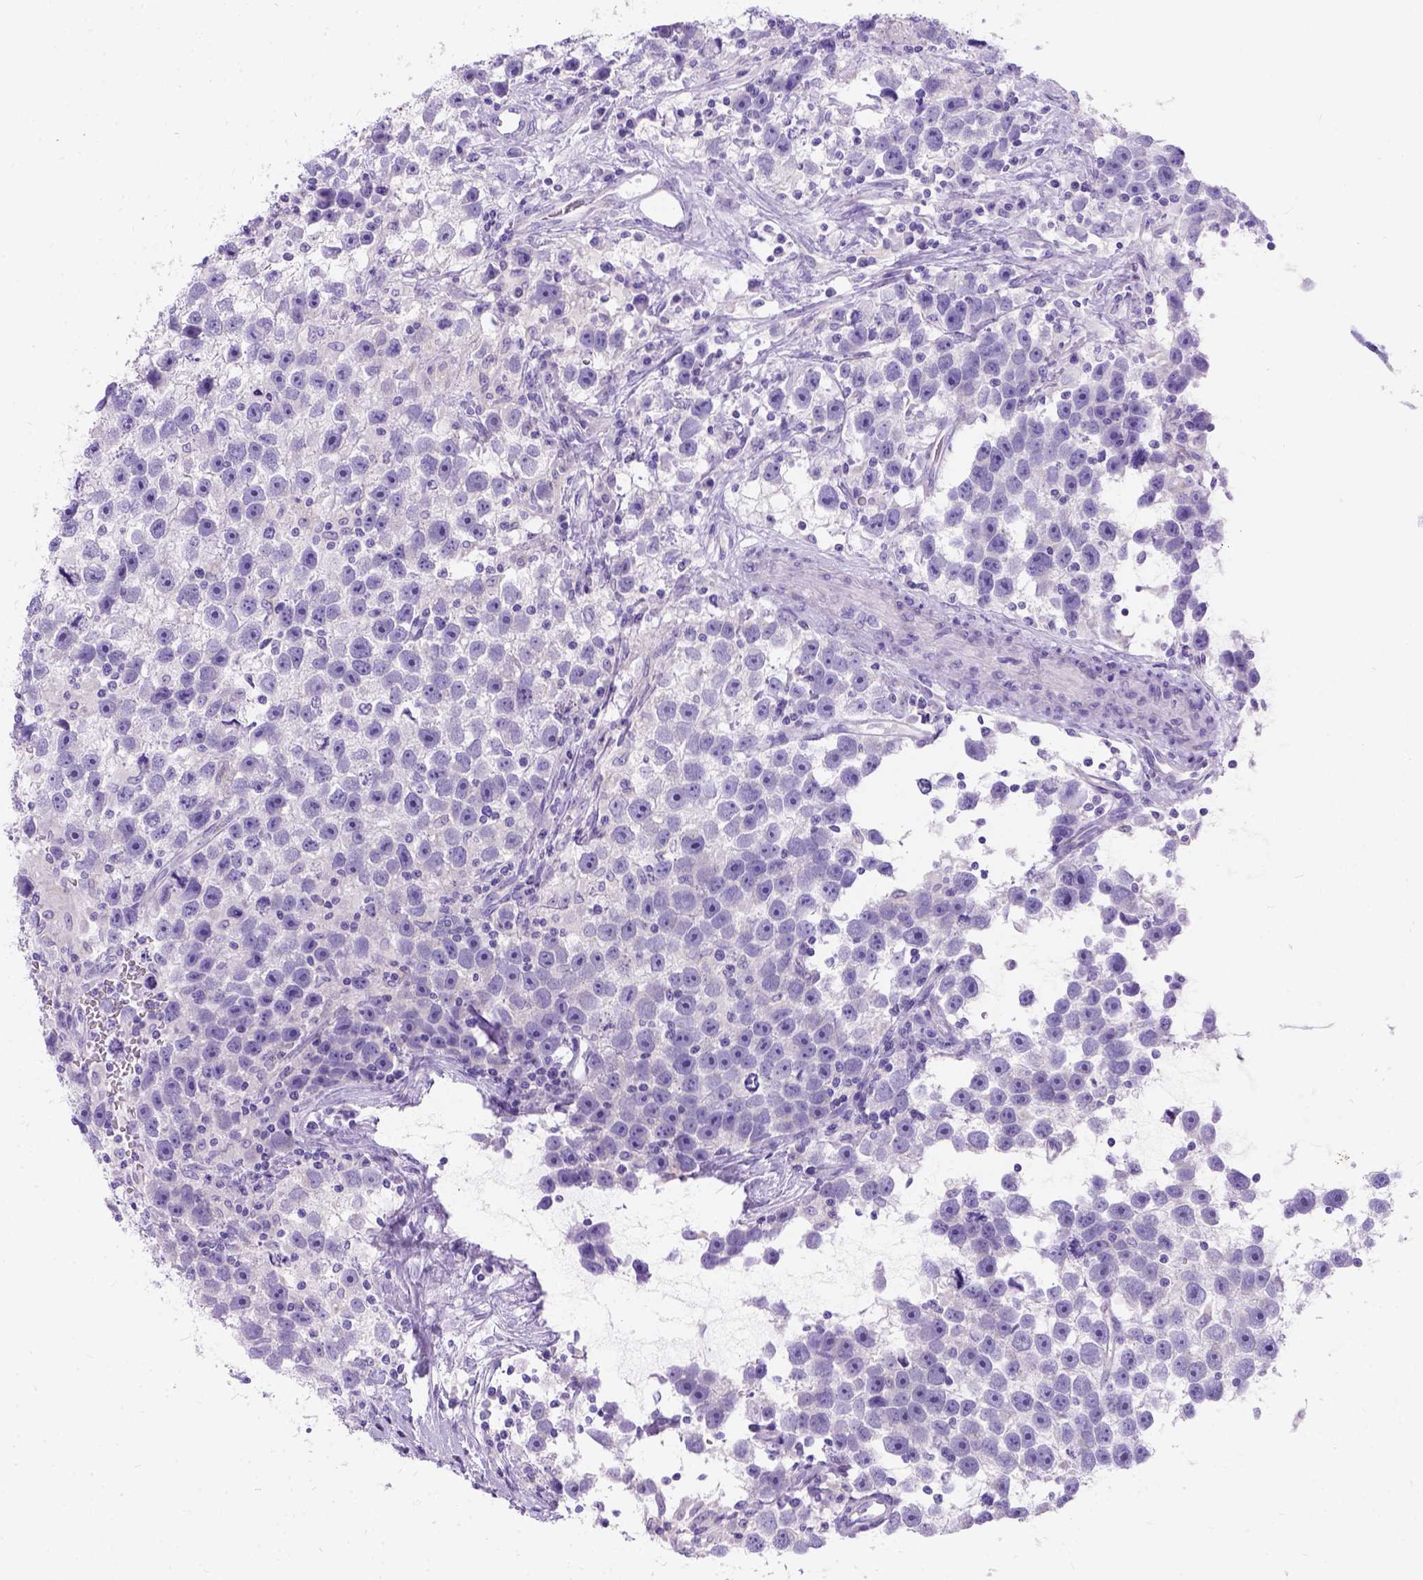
{"staining": {"intensity": "negative", "quantity": "none", "location": "none"}, "tissue": "testis cancer", "cell_type": "Tumor cells", "image_type": "cancer", "snomed": [{"axis": "morphology", "description": "Seminoma, NOS"}, {"axis": "topography", "description": "Testis"}], "caption": "IHC photomicrograph of human testis cancer stained for a protein (brown), which exhibits no staining in tumor cells.", "gene": "C7orf57", "patient": {"sex": "male", "age": 43}}